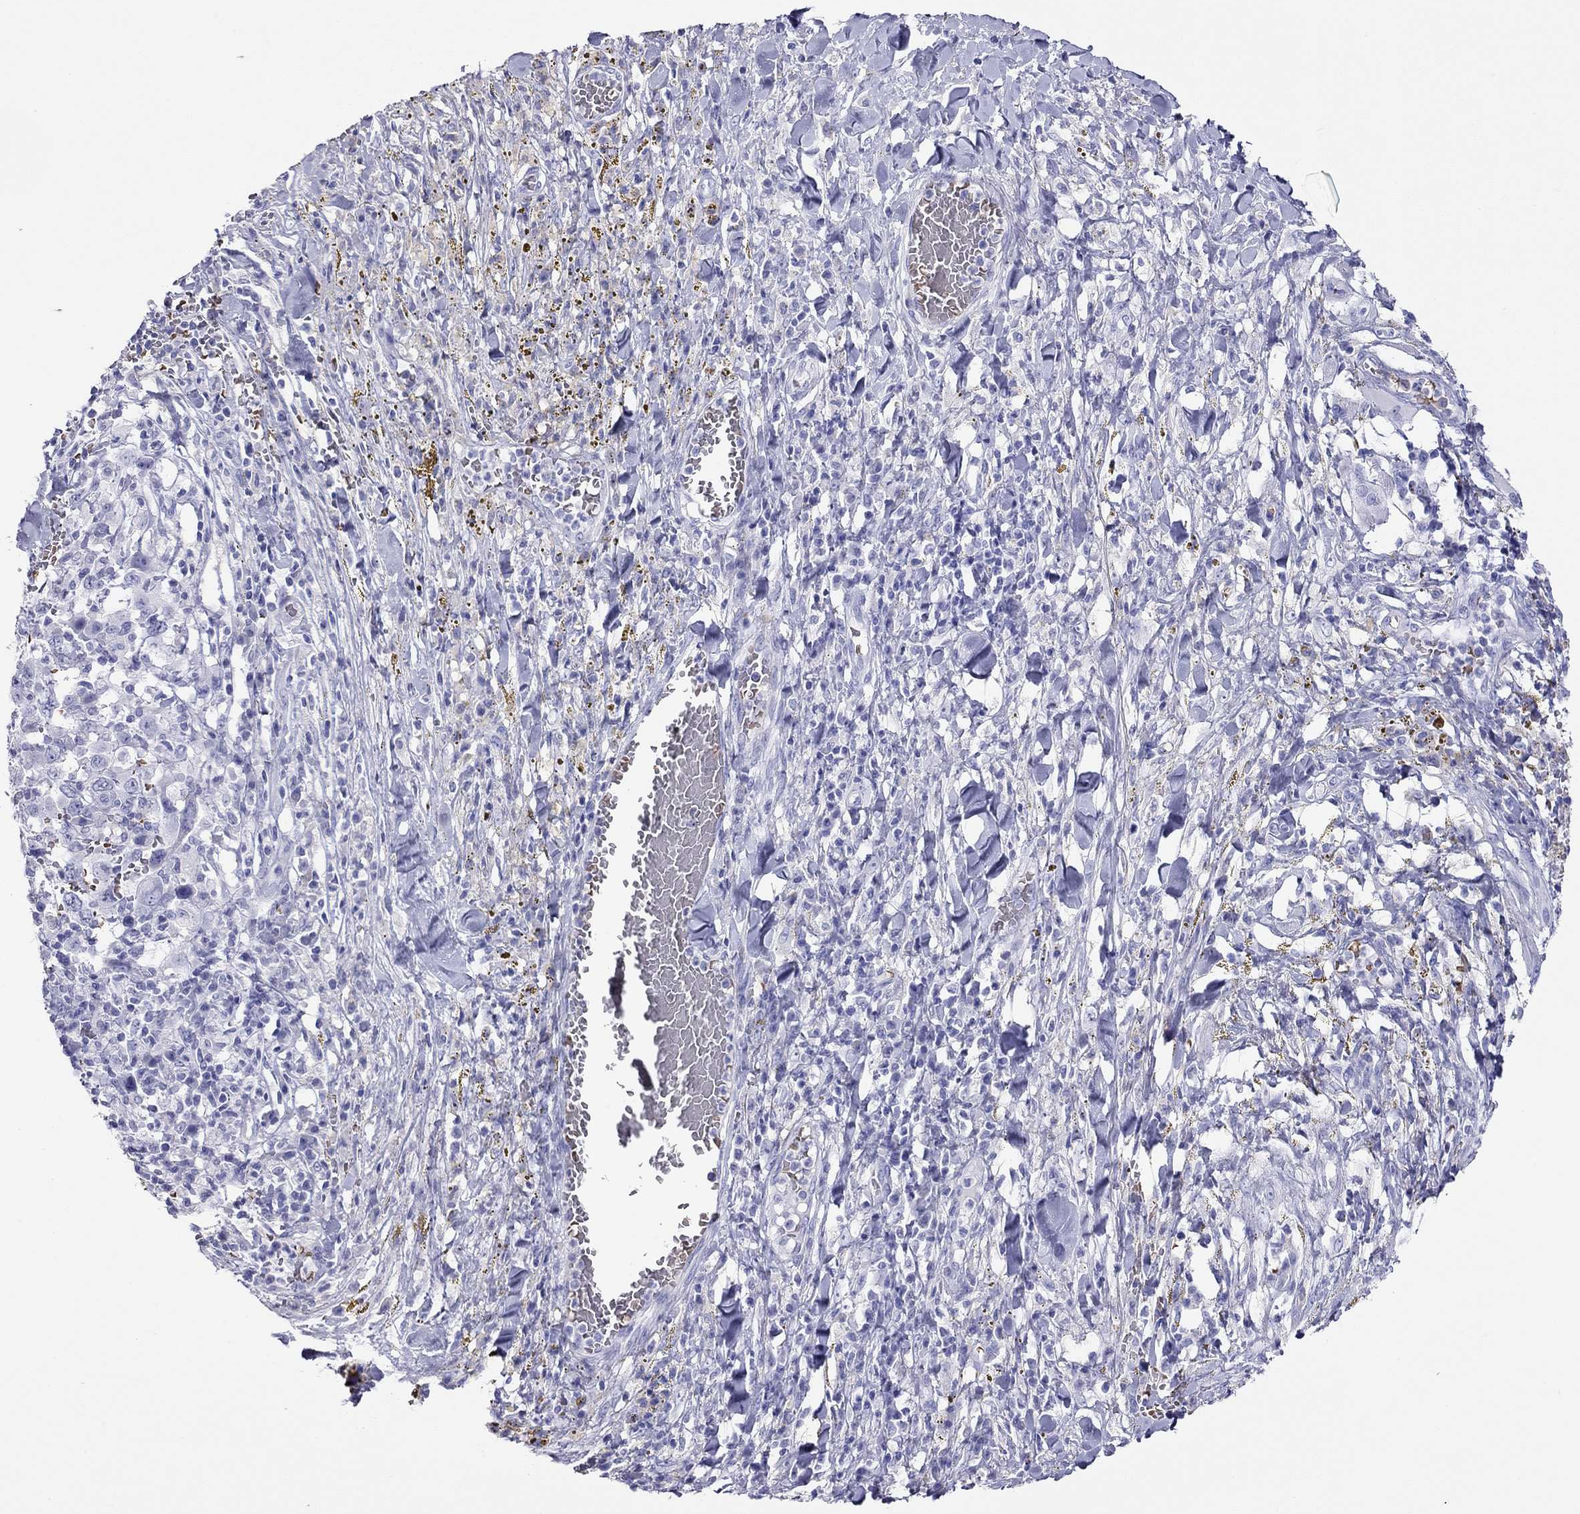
{"staining": {"intensity": "negative", "quantity": "none", "location": "none"}, "tissue": "melanoma", "cell_type": "Tumor cells", "image_type": "cancer", "snomed": [{"axis": "morphology", "description": "Malignant melanoma, NOS"}, {"axis": "topography", "description": "Skin"}], "caption": "This histopathology image is of malignant melanoma stained with IHC to label a protein in brown with the nuclei are counter-stained blue. There is no positivity in tumor cells.", "gene": "PTPRN", "patient": {"sex": "female", "age": 91}}